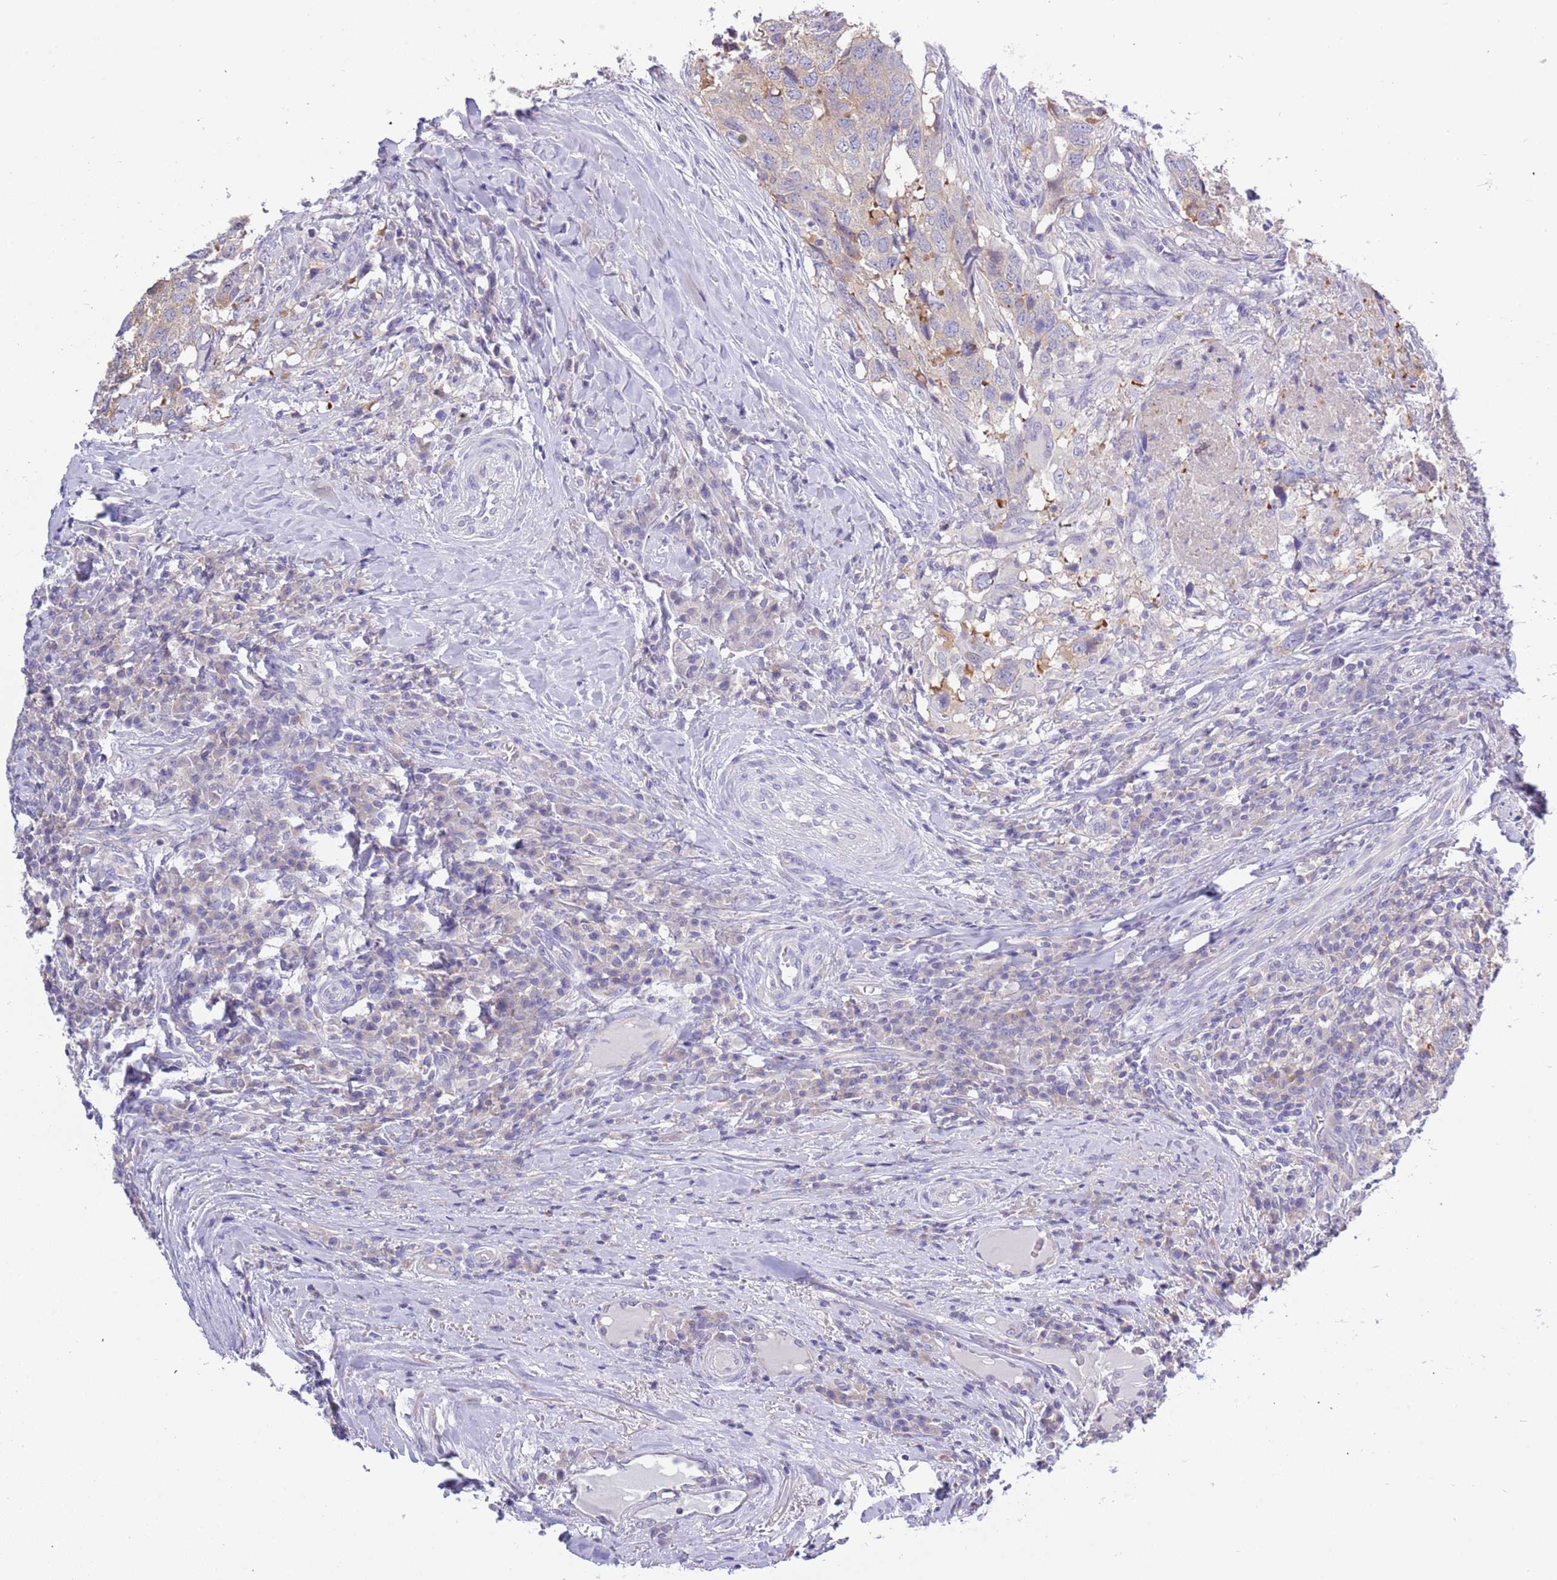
{"staining": {"intensity": "moderate", "quantity": "25%-75%", "location": "cytoplasmic/membranous"}, "tissue": "head and neck cancer", "cell_type": "Tumor cells", "image_type": "cancer", "snomed": [{"axis": "morphology", "description": "Squamous cell carcinoma, NOS"}, {"axis": "topography", "description": "Head-Neck"}], "caption": "Immunohistochemical staining of head and neck squamous cell carcinoma exhibits medium levels of moderate cytoplasmic/membranous protein staining in about 25%-75% of tumor cells. (DAB IHC with brightfield microscopy, high magnification).", "gene": "STIP1", "patient": {"sex": "male", "age": 66}}